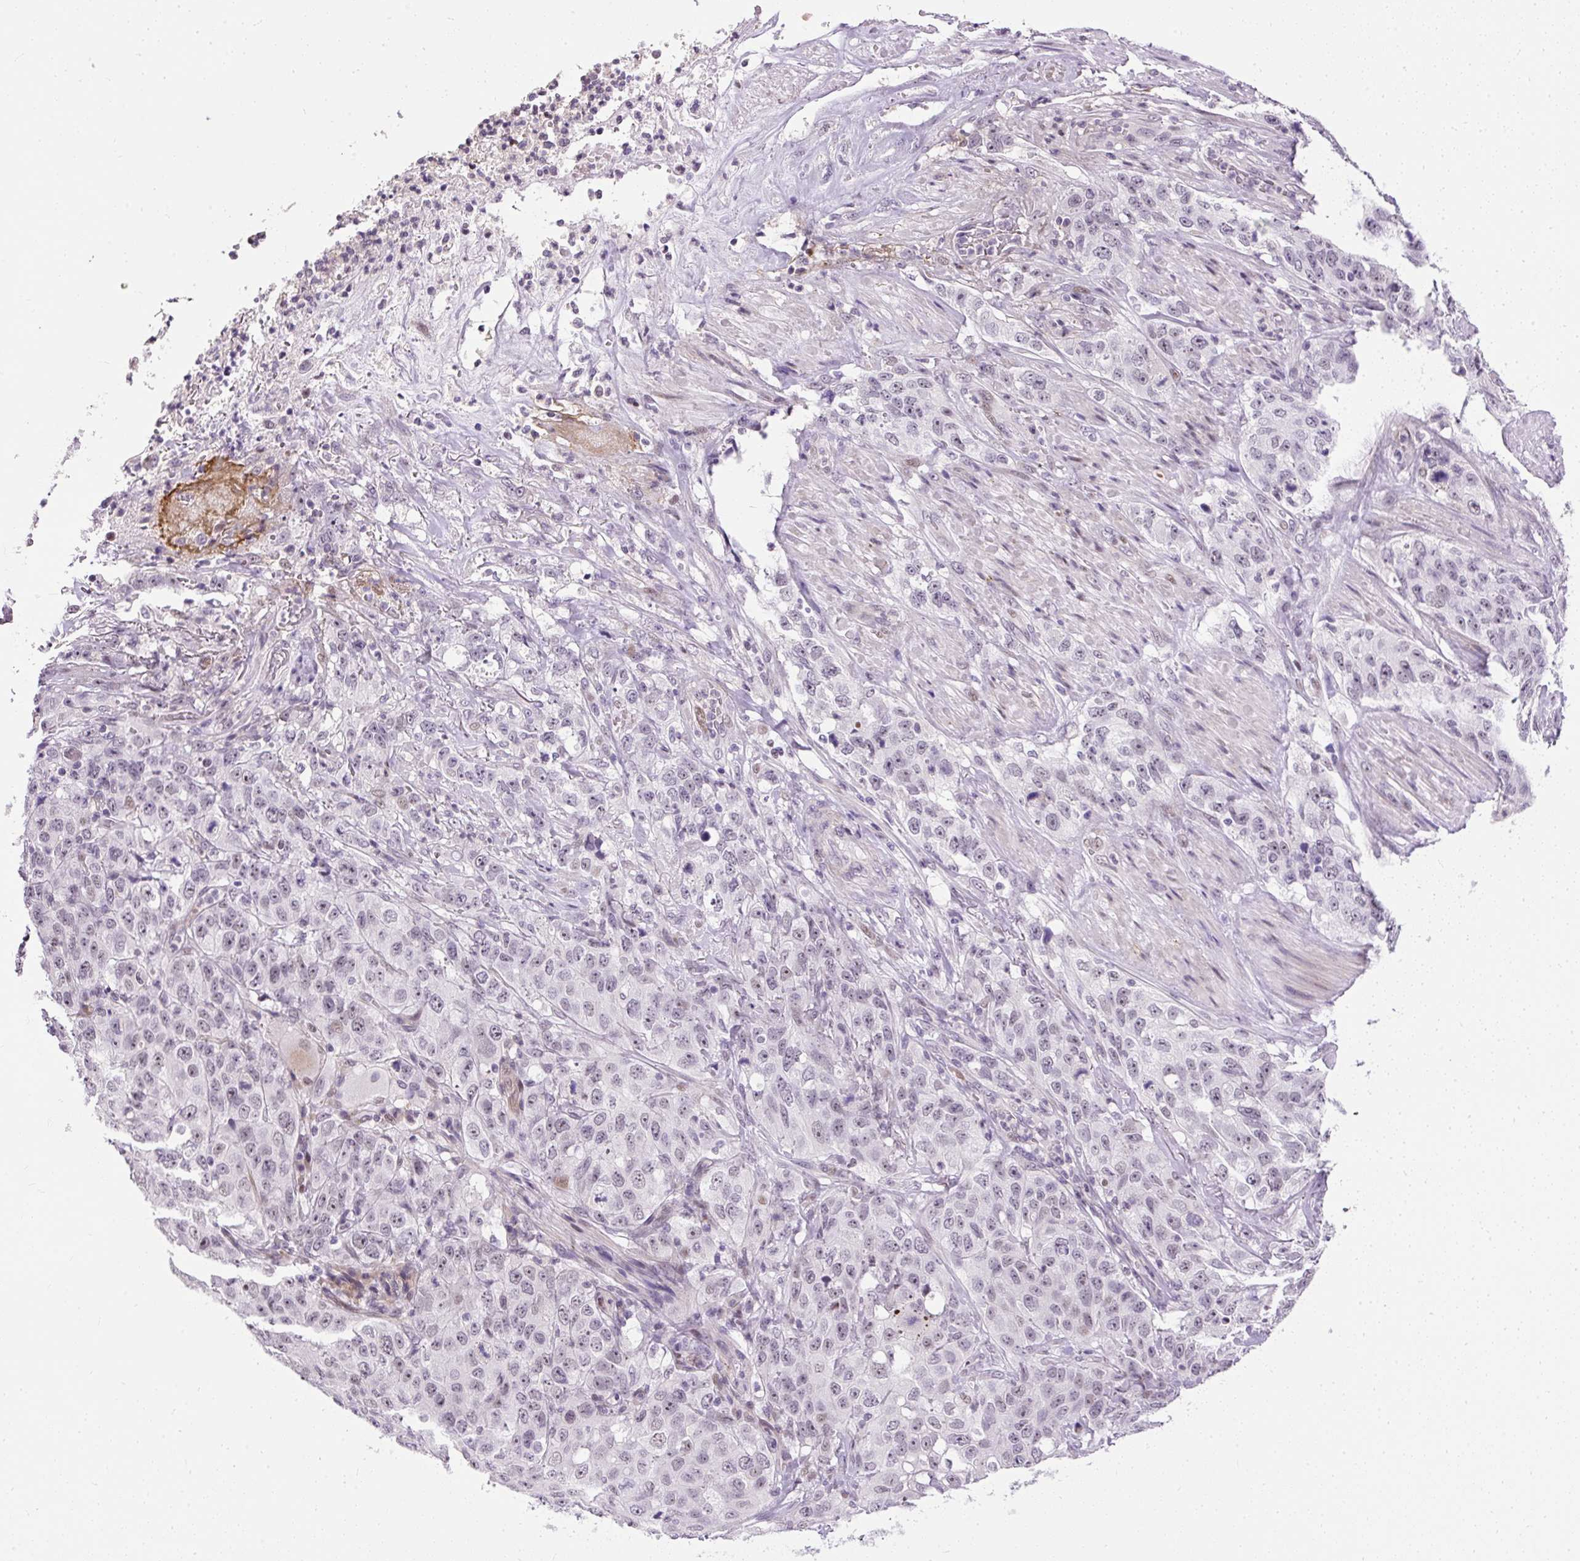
{"staining": {"intensity": "weak", "quantity": "<25%", "location": "nuclear"}, "tissue": "stomach cancer", "cell_type": "Tumor cells", "image_type": "cancer", "snomed": [{"axis": "morphology", "description": "Adenocarcinoma, NOS"}, {"axis": "topography", "description": "Stomach"}], "caption": "IHC of human stomach adenocarcinoma shows no expression in tumor cells.", "gene": "ARHGEF18", "patient": {"sex": "male", "age": 48}}